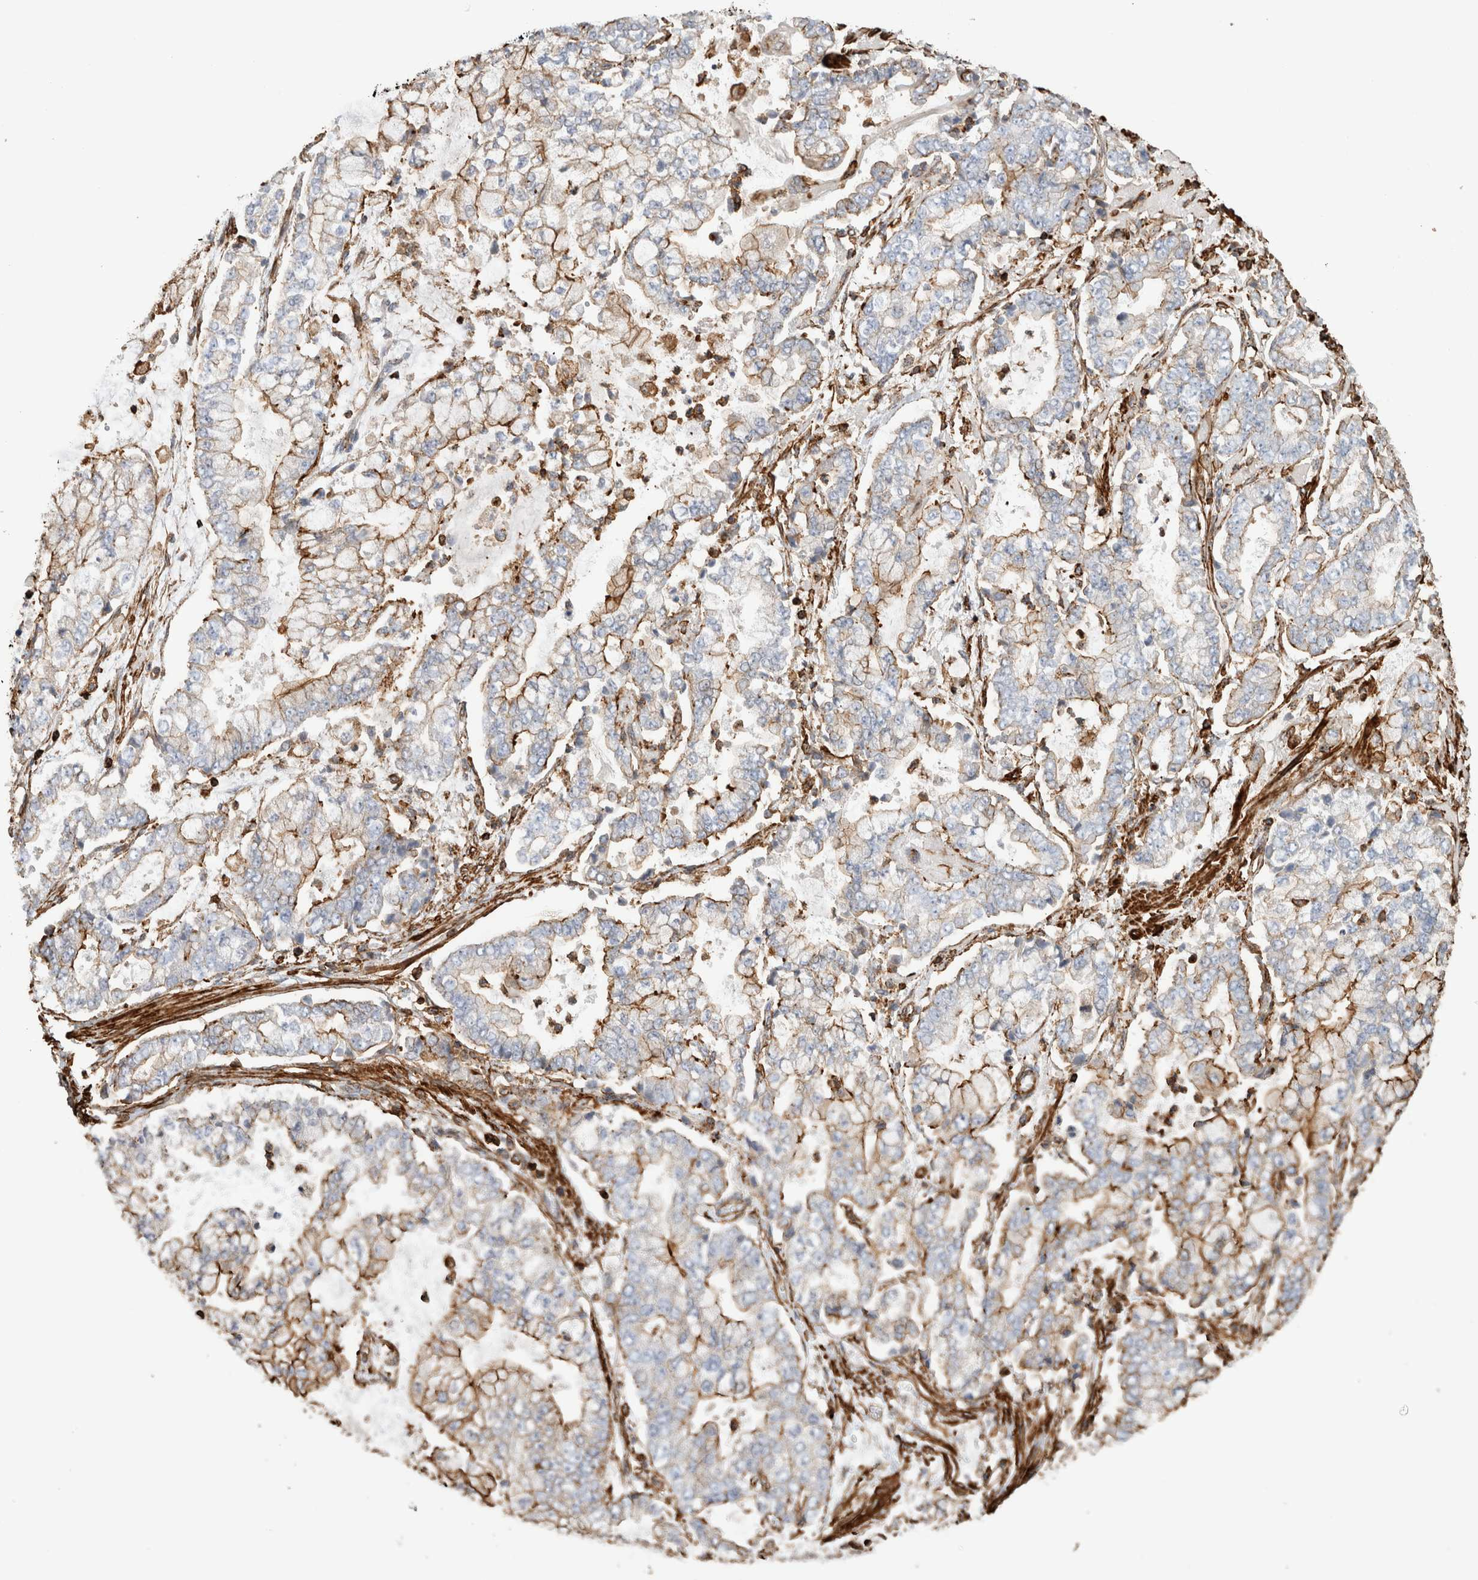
{"staining": {"intensity": "moderate", "quantity": "25%-75%", "location": "cytoplasmic/membranous"}, "tissue": "stomach cancer", "cell_type": "Tumor cells", "image_type": "cancer", "snomed": [{"axis": "morphology", "description": "Adenocarcinoma, NOS"}, {"axis": "topography", "description": "Stomach"}], "caption": "Adenocarcinoma (stomach) stained for a protein reveals moderate cytoplasmic/membranous positivity in tumor cells. The staining is performed using DAB (3,3'-diaminobenzidine) brown chromogen to label protein expression. The nuclei are counter-stained blue using hematoxylin.", "gene": "GPER1", "patient": {"sex": "male", "age": 76}}